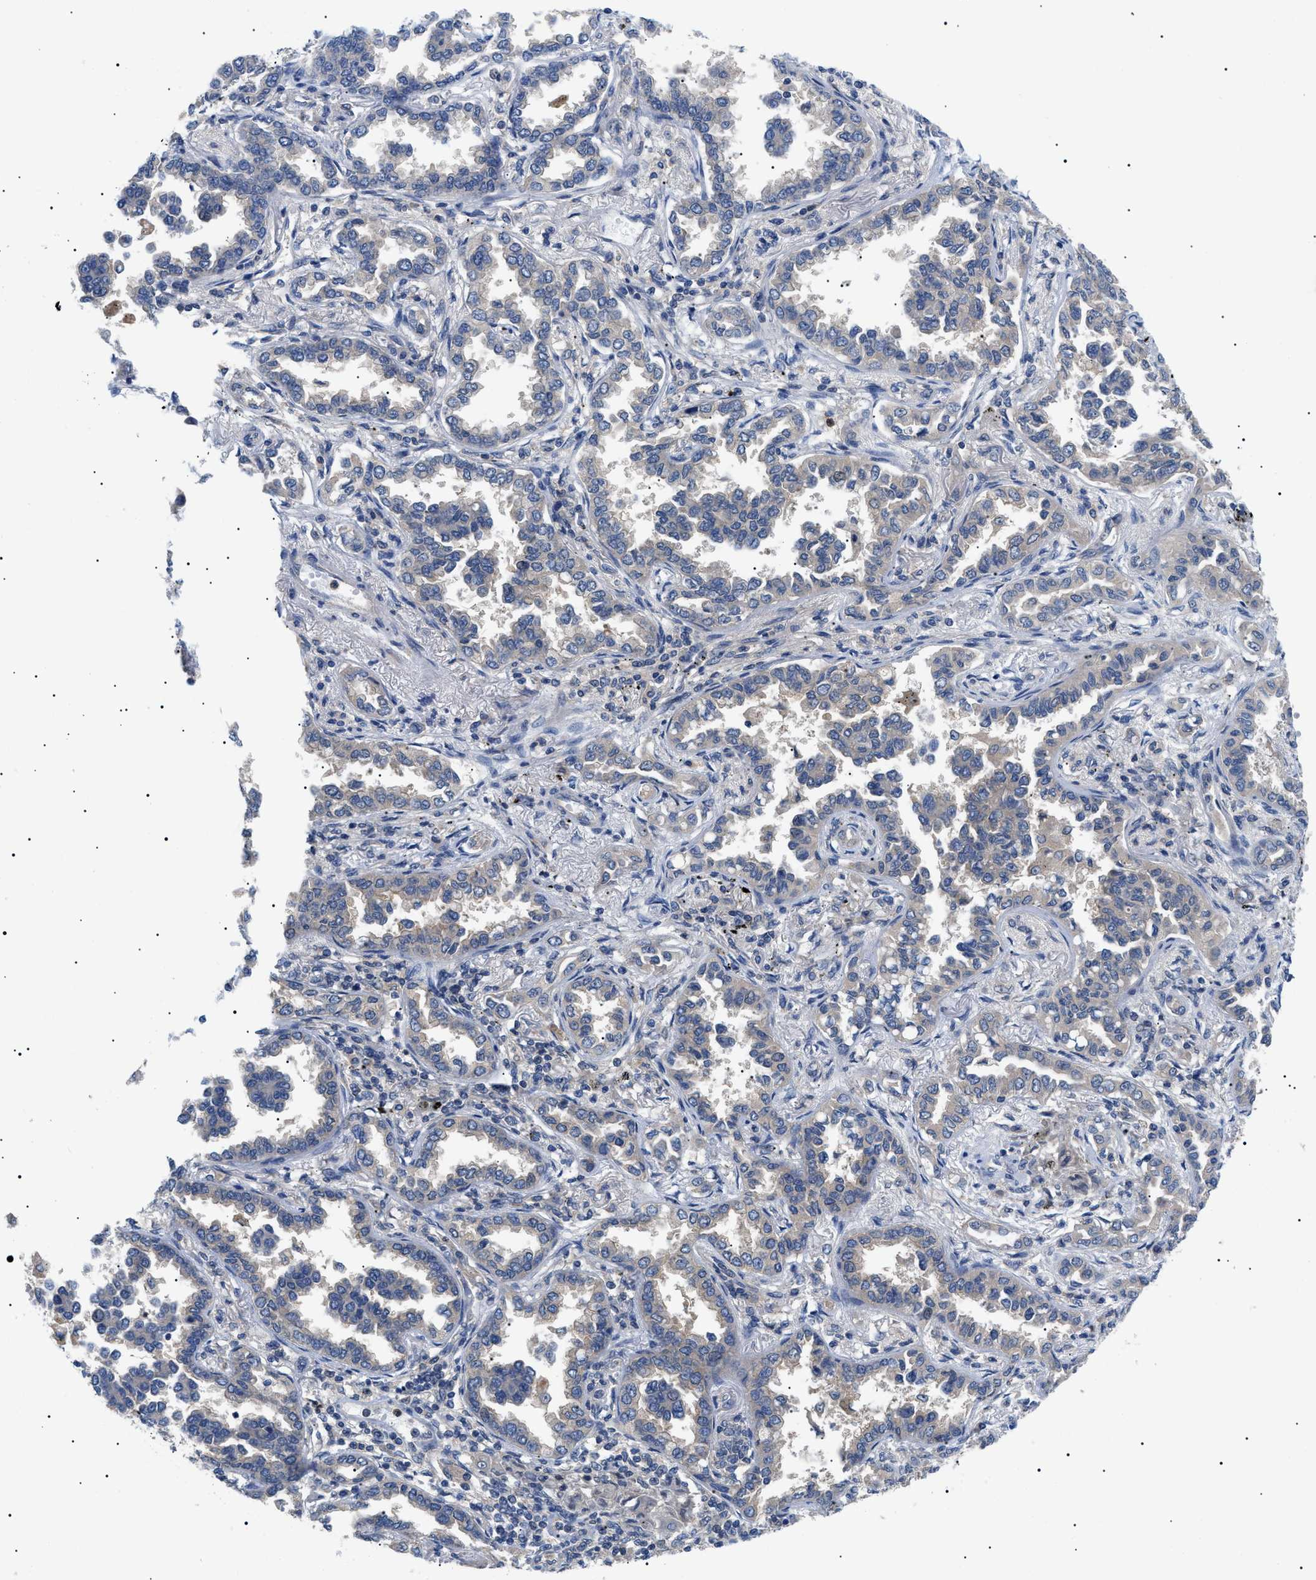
{"staining": {"intensity": "weak", "quantity": ">75%", "location": "cytoplasmic/membranous"}, "tissue": "lung cancer", "cell_type": "Tumor cells", "image_type": "cancer", "snomed": [{"axis": "morphology", "description": "Normal tissue, NOS"}, {"axis": "morphology", "description": "Adenocarcinoma, NOS"}, {"axis": "topography", "description": "Lung"}], "caption": "This micrograph demonstrates immunohistochemistry staining of lung adenocarcinoma, with low weak cytoplasmic/membranous positivity in approximately >75% of tumor cells.", "gene": "RIPK1", "patient": {"sex": "male", "age": 59}}